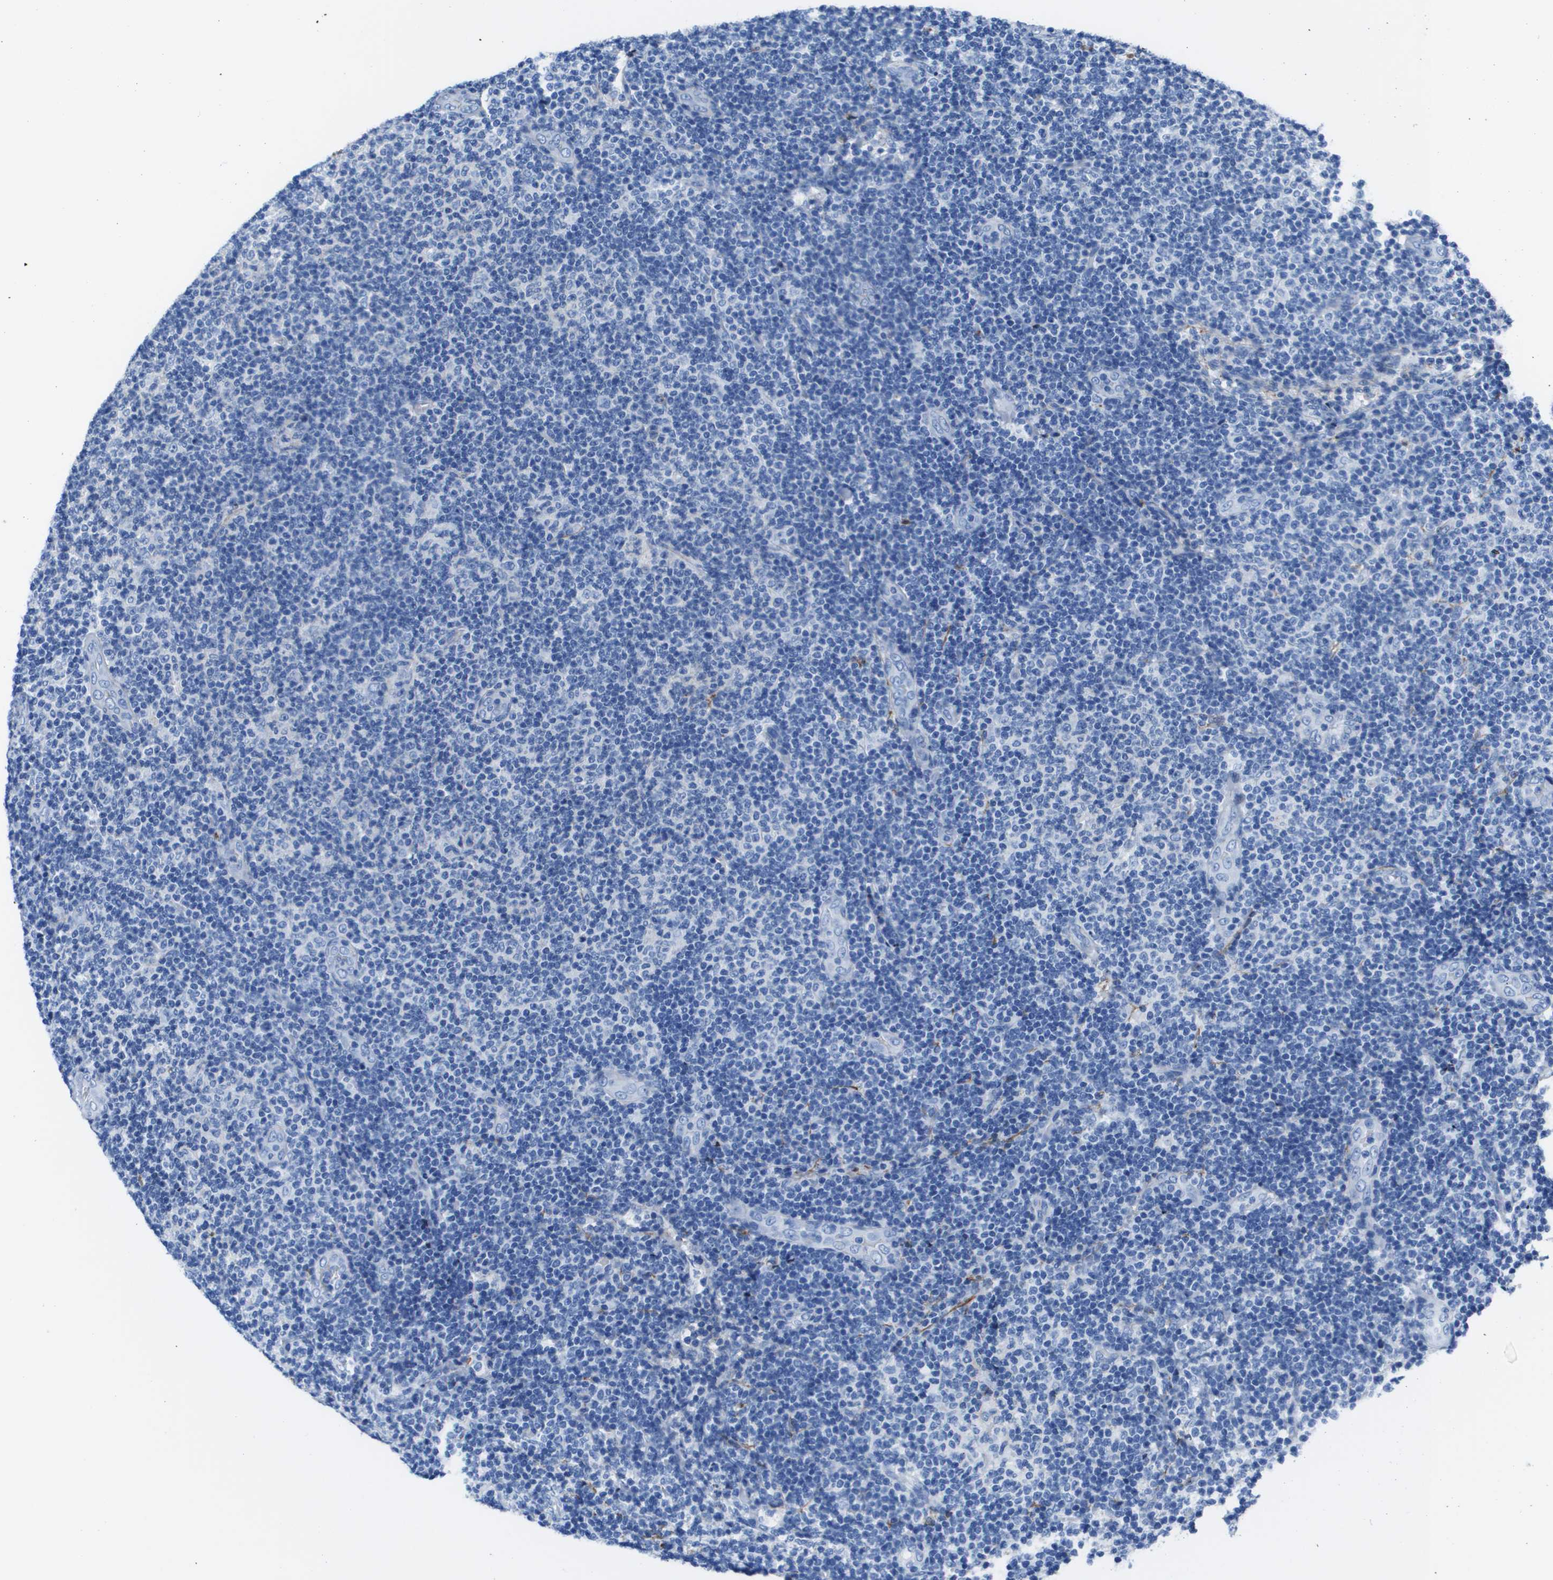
{"staining": {"intensity": "negative", "quantity": "none", "location": "none"}, "tissue": "lymphoma", "cell_type": "Tumor cells", "image_type": "cancer", "snomed": [{"axis": "morphology", "description": "Malignant lymphoma, non-Hodgkin's type, Low grade"}, {"axis": "topography", "description": "Lymph node"}], "caption": "Tumor cells show no significant protein expression in lymphoma. Brightfield microscopy of IHC stained with DAB (brown) and hematoxylin (blue), captured at high magnification.", "gene": "VTN", "patient": {"sex": "male", "age": 83}}